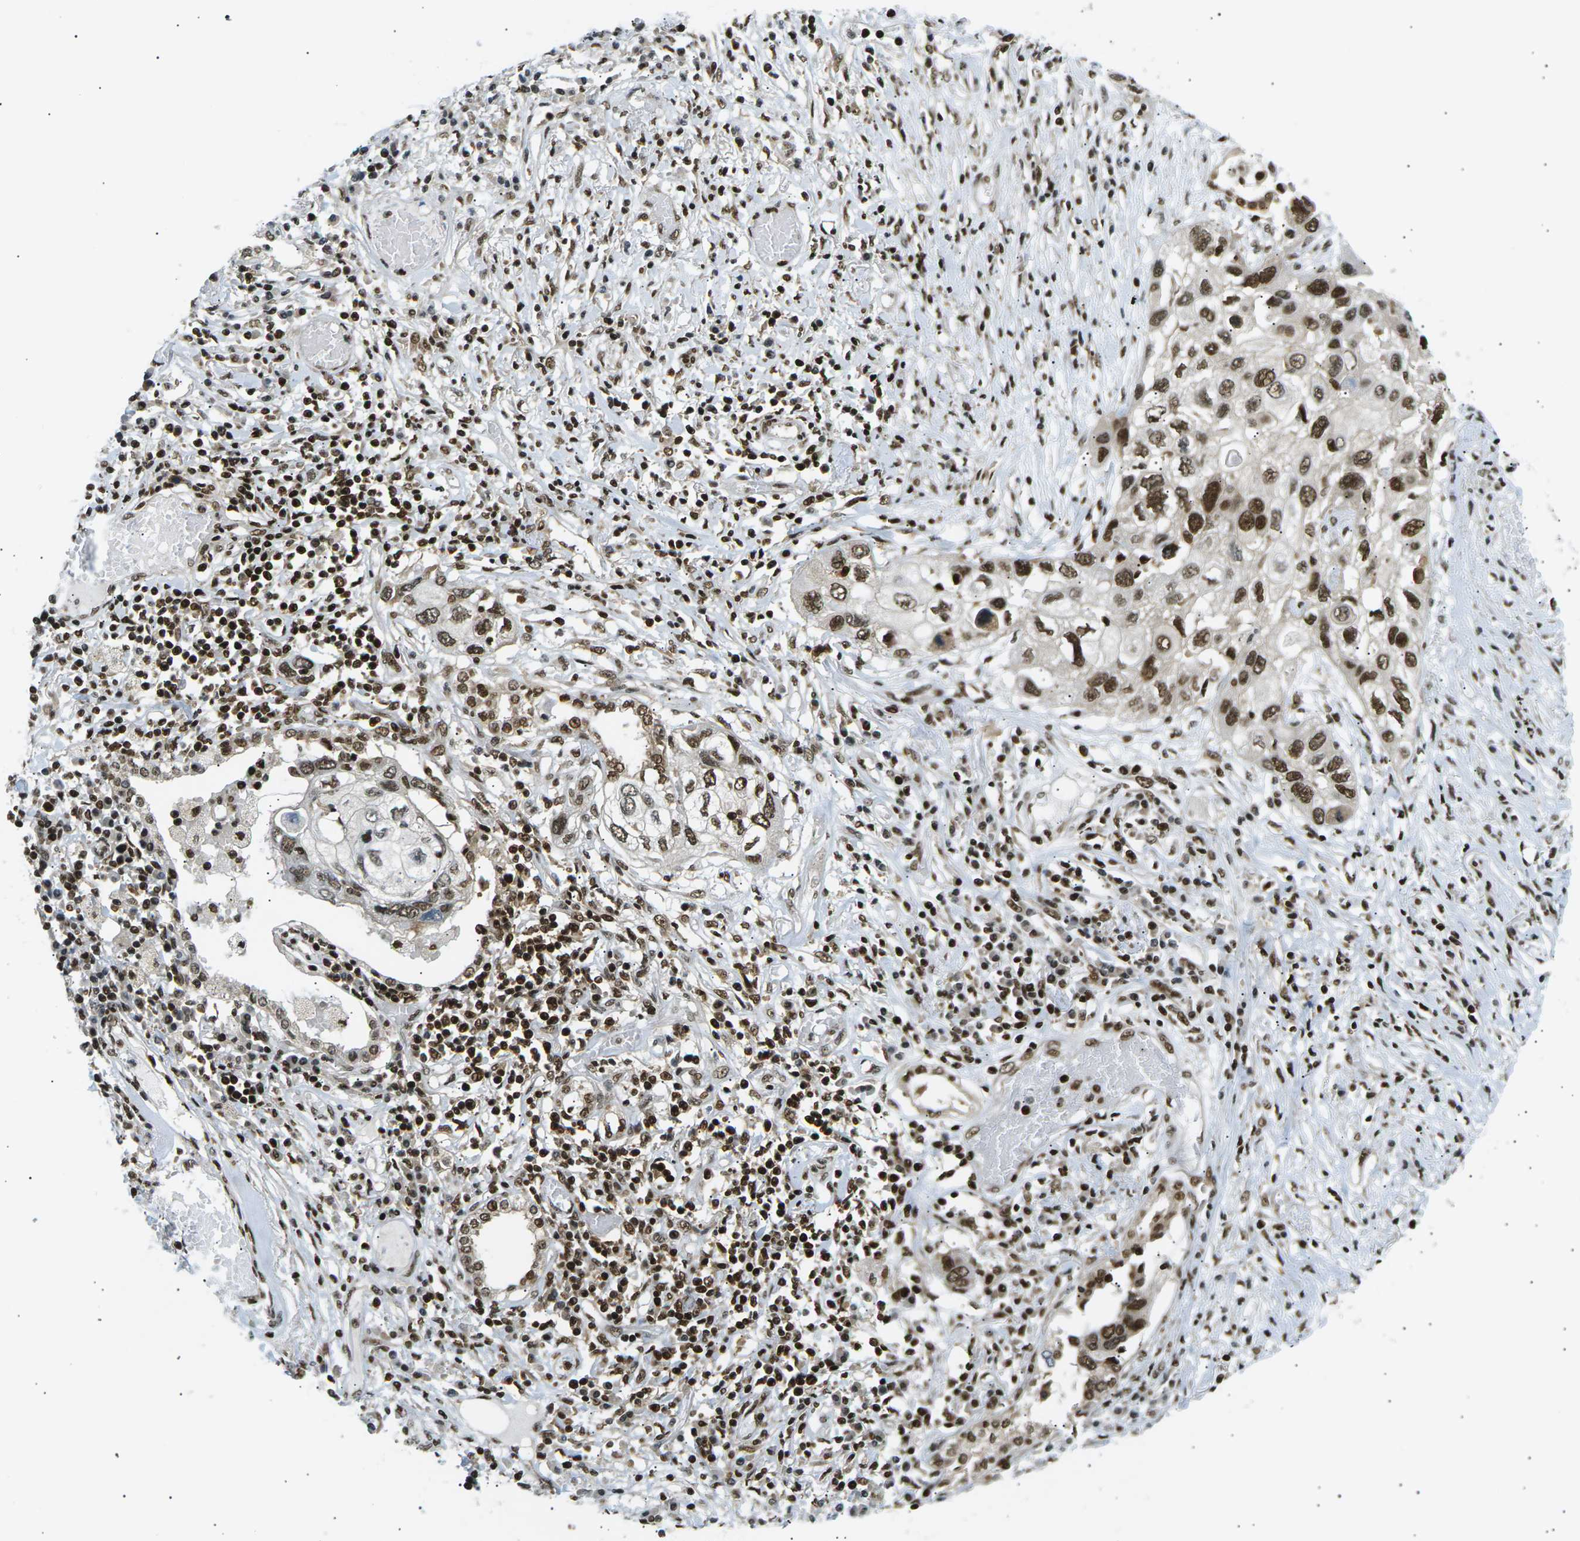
{"staining": {"intensity": "strong", "quantity": ">75%", "location": "nuclear"}, "tissue": "lung cancer", "cell_type": "Tumor cells", "image_type": "cancer", "snomed": [{"axis": "morphology", "description": "Squamous cell carcinoma, NOS"}, {"axis": "topography", "description": "Lung"}], "caption": "Immunohistochemistry histopathology image of neoplastic tissue: lung cancer (squamous cell carcinoma) stained using immunohistochemistry (IHC) displays high levels of strong protein expression localized specifically in the nuclear of tumor cells, appearing as a nuclear brown color.", "gene": "RPA2", "patient": {"sex": "male", "age": 71}}